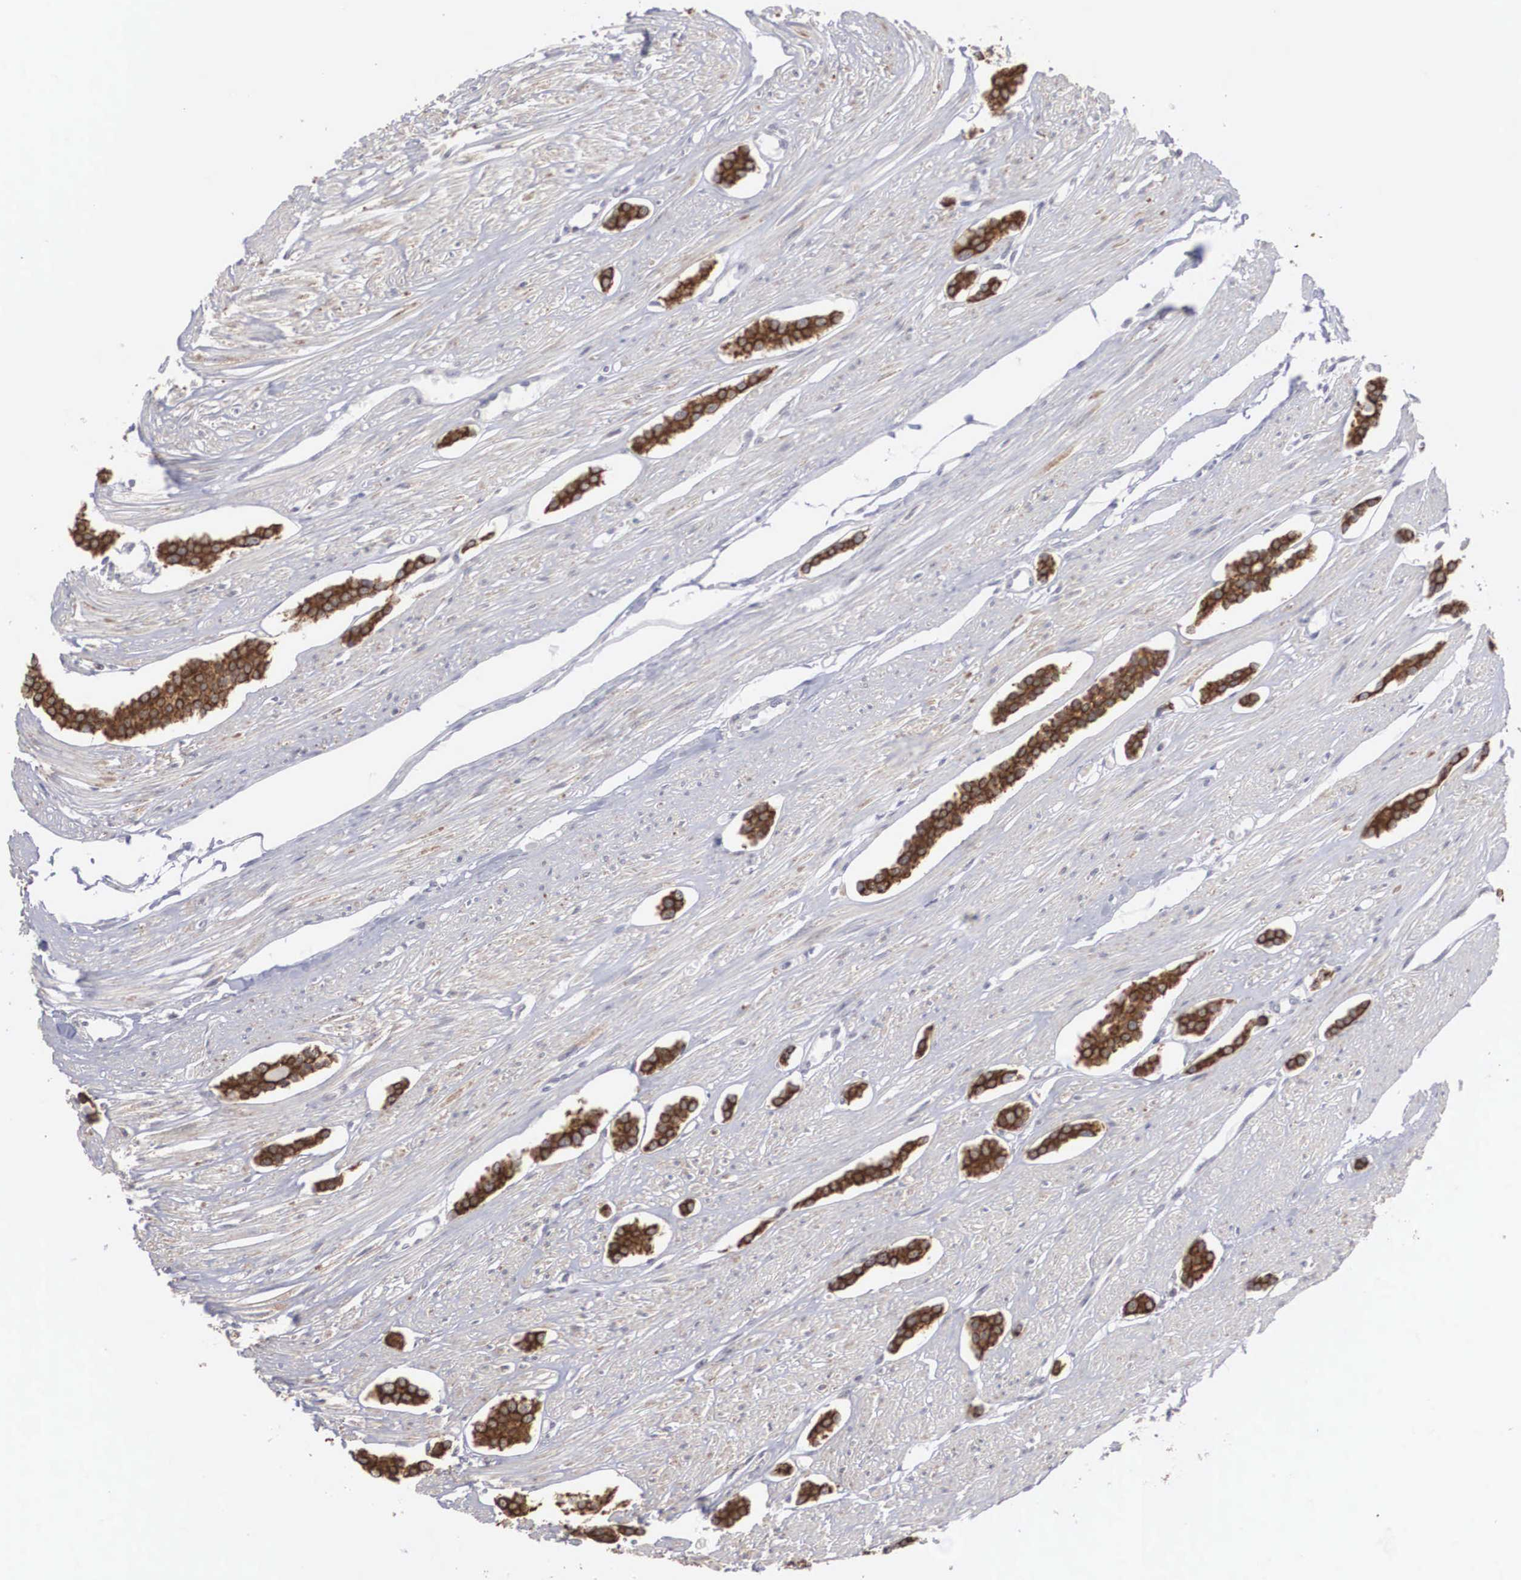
{"staining": {"intensity": "strong", "quantity": ">75%", "location": "cytoplasmic/membranous"}, "tissue": "carcinoid", "cell_type": "Tumor cells", "image_type": "cancer", "snomed": [{"axis": "morphology", "description": "Carcinoid, malignant, NOS"}, {"axis": "topography", "description": "Small intestine"}], "caption": "Protein staining displays strong cytoplasmic/membranous positivity in approximately >75% of tumor cells in carcinoid (malignant).", "gene": "WDR89", "patient": {"sex": "male", "age": 60}}